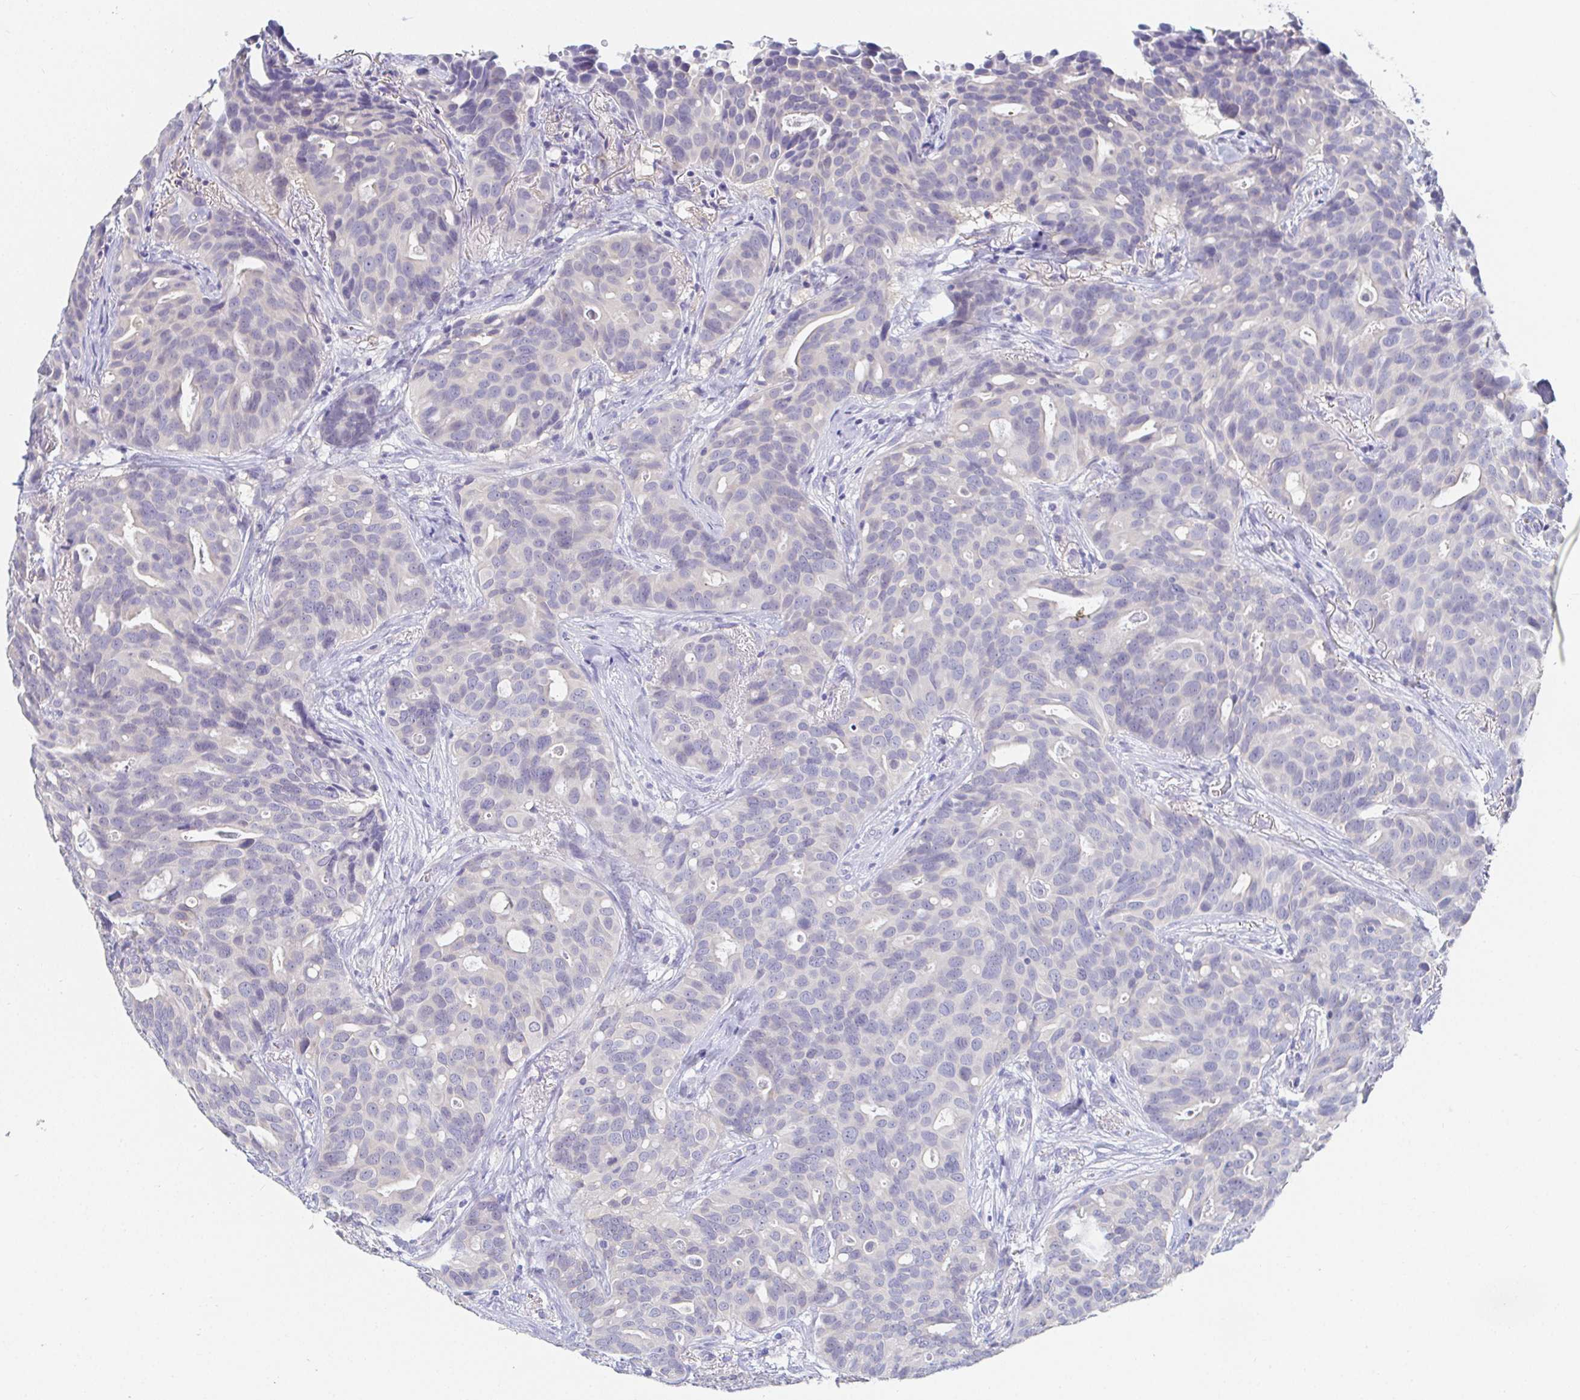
{"staining": {"intensity": "negative", "quantity": "none", "location": "none"}, "tissue": "breast cancer", "cell_type": "Tumor cells", "image_type": "cancer", "snomed": [{"axis": "morphology", "description": "Duct carcinoma"}, {"axis": "topography", "description": "Breast"}], "caption": "Human invasive ductal carcinoma (breast) stained for a protein using immunohistochemistry (IHC) demonstrates no staining in tumor cells.", "gene": "PDE6B", "patient": {"sex": "female", "age": 54}}